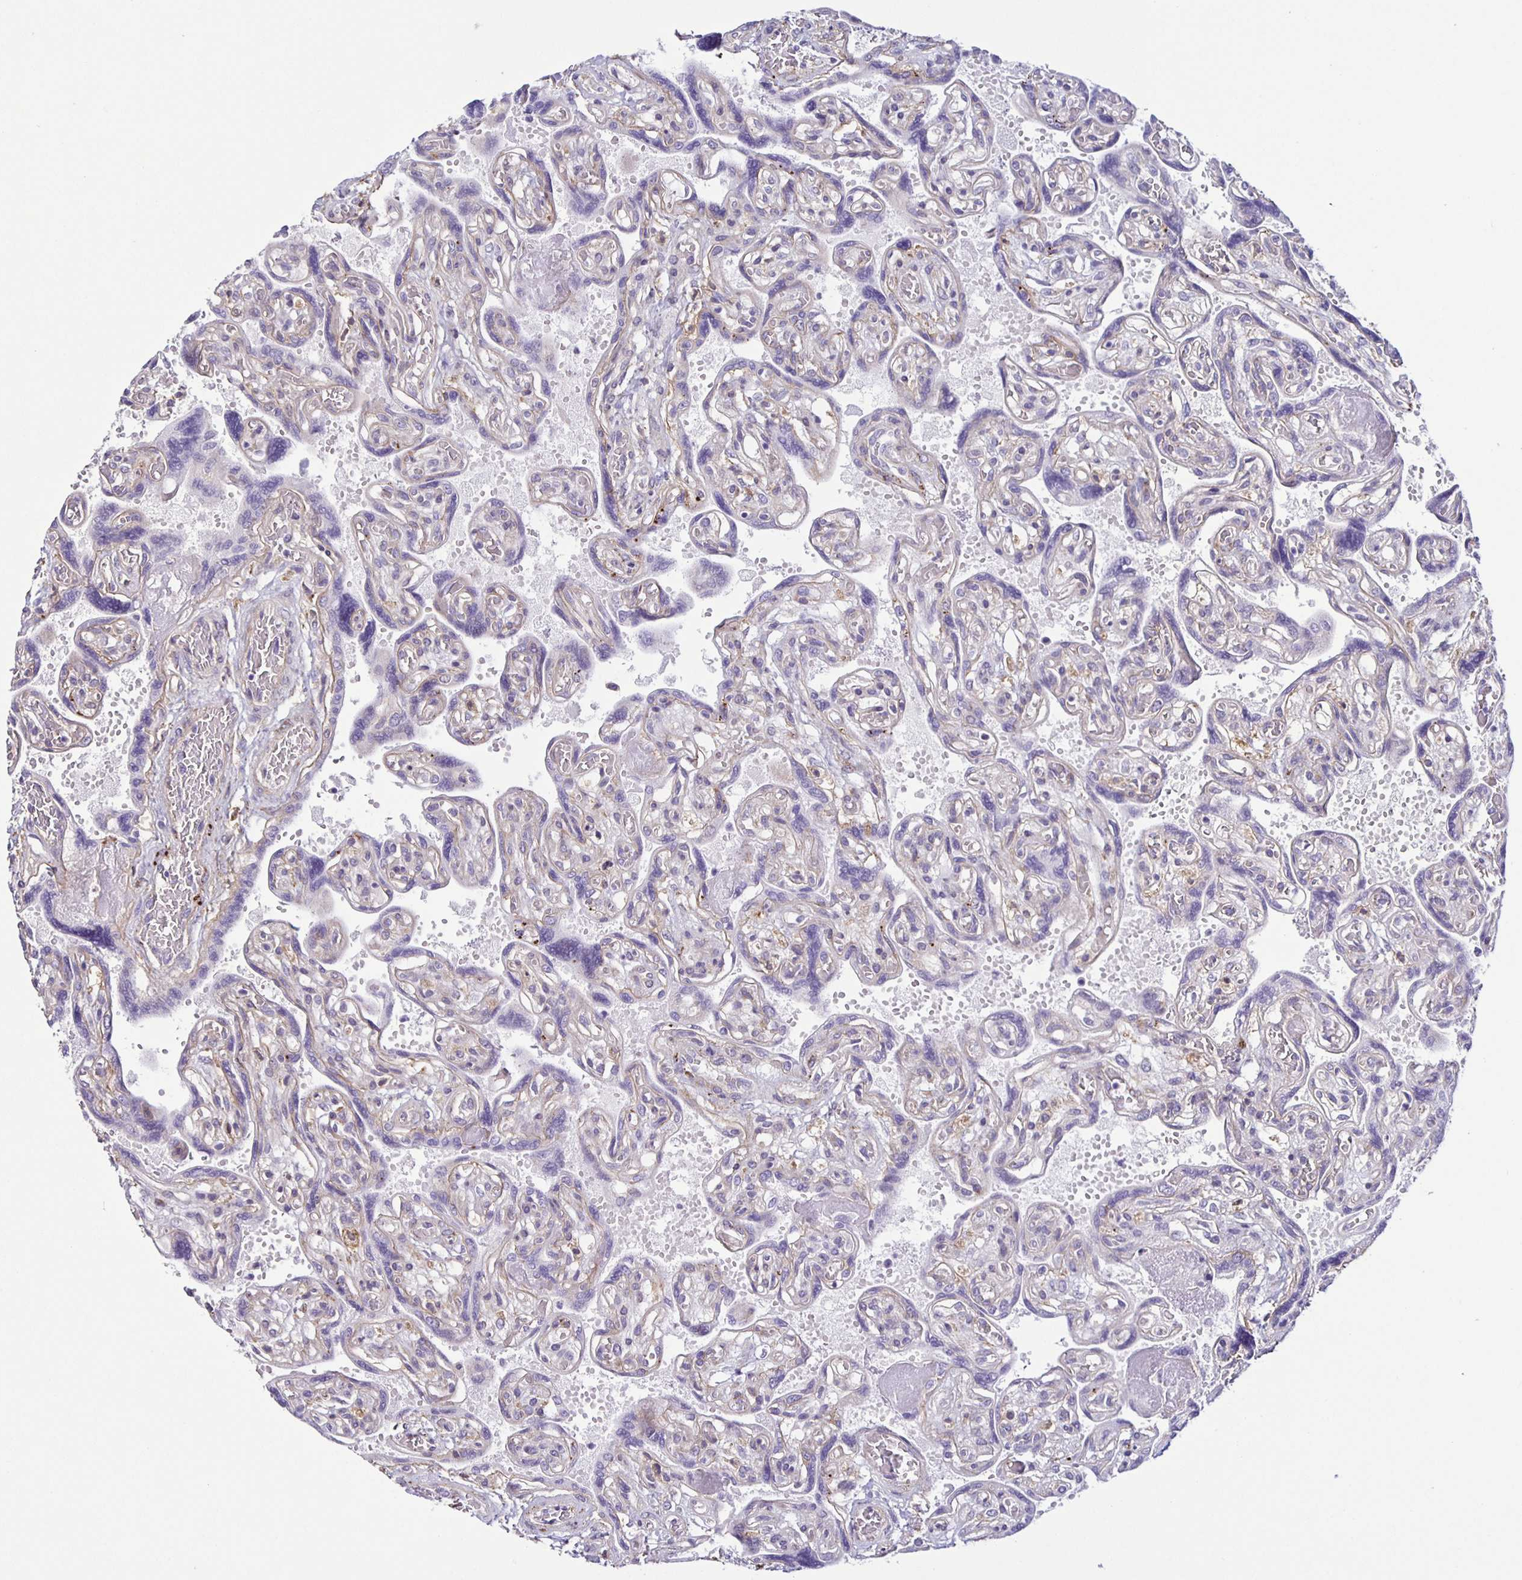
{"staining": {"intensity": "negative", "quantity": "none", "location": "none"}, "tissue": "placenta", "cell_type": "Decidual cells", "image_type": "normal", "snomed": [{"axis": "morphology", "description": "Normal tissue, NOS"}, {"axis": "topography", "description": "Placenta"}], "caption": "Decidual cells are negative for protein expression in benign human placenta. The staining is performed using DAB brown chromogen with nuclei counter-stained in using hematoxylin.", "gene": "BOLL", "patient": {"sex": "female", "age": 32}}